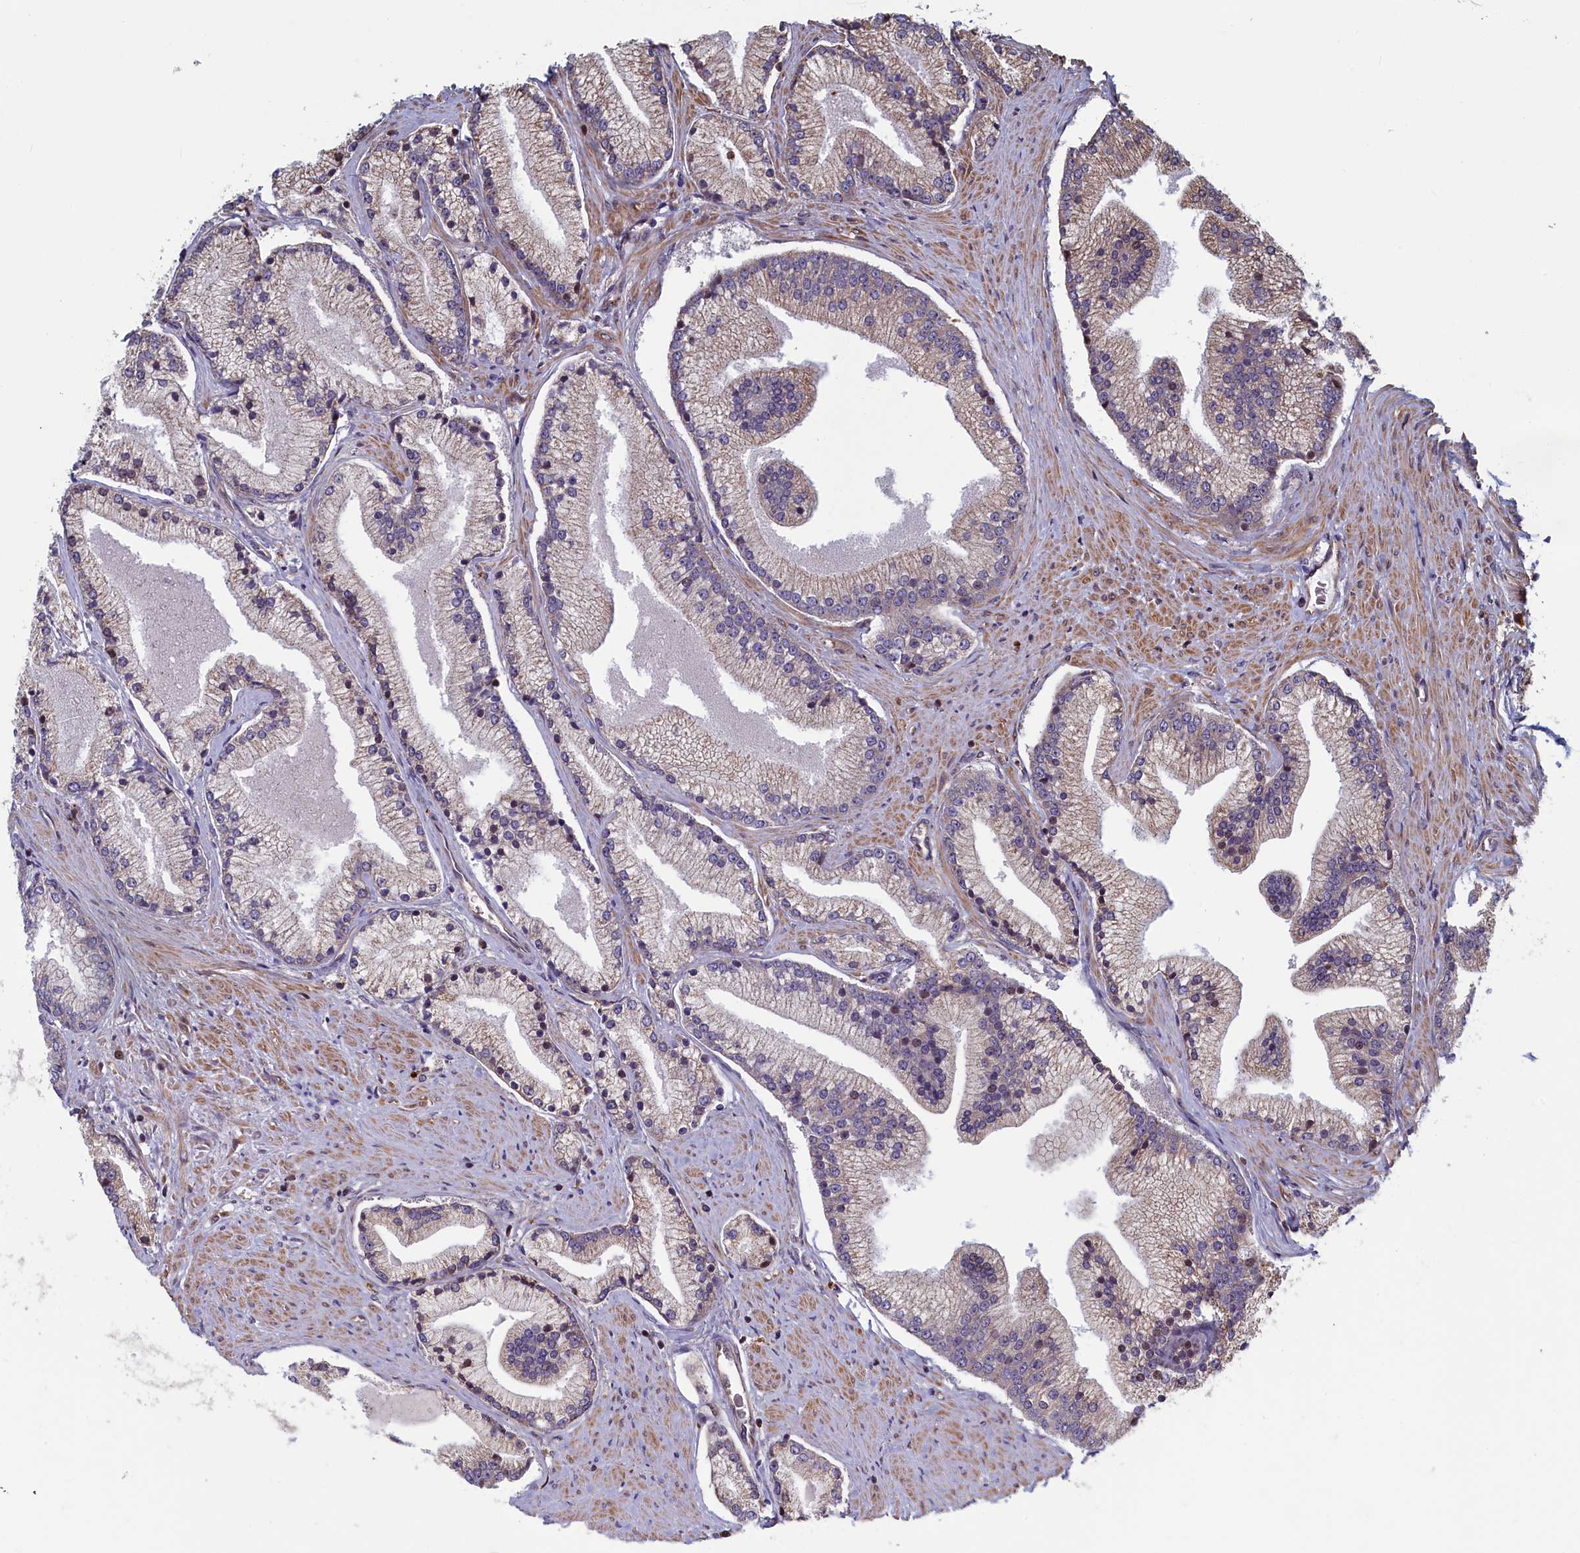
{"staining": {"intensity": "weak", "quantity": "25%-75%", "location": "cytoplasmic/membranous"}, "tissue": "prostate cancer", "cell_type": "Tumor cells", "image_type": "cancer", "snomed": [{"axis": "morphology", "description": "Adenocarcinoma, High grade"}, {"axis": "topography", "description": "Prostate"}], "caption": "There is low levels of weak cytoplasmic/membranous staining in tumor cells of prostate cancer, as demonstrated by immunohistochemical staining (brown color).", "gene": "RILPL1", "patient": {"sex": "male", "age": 67}}